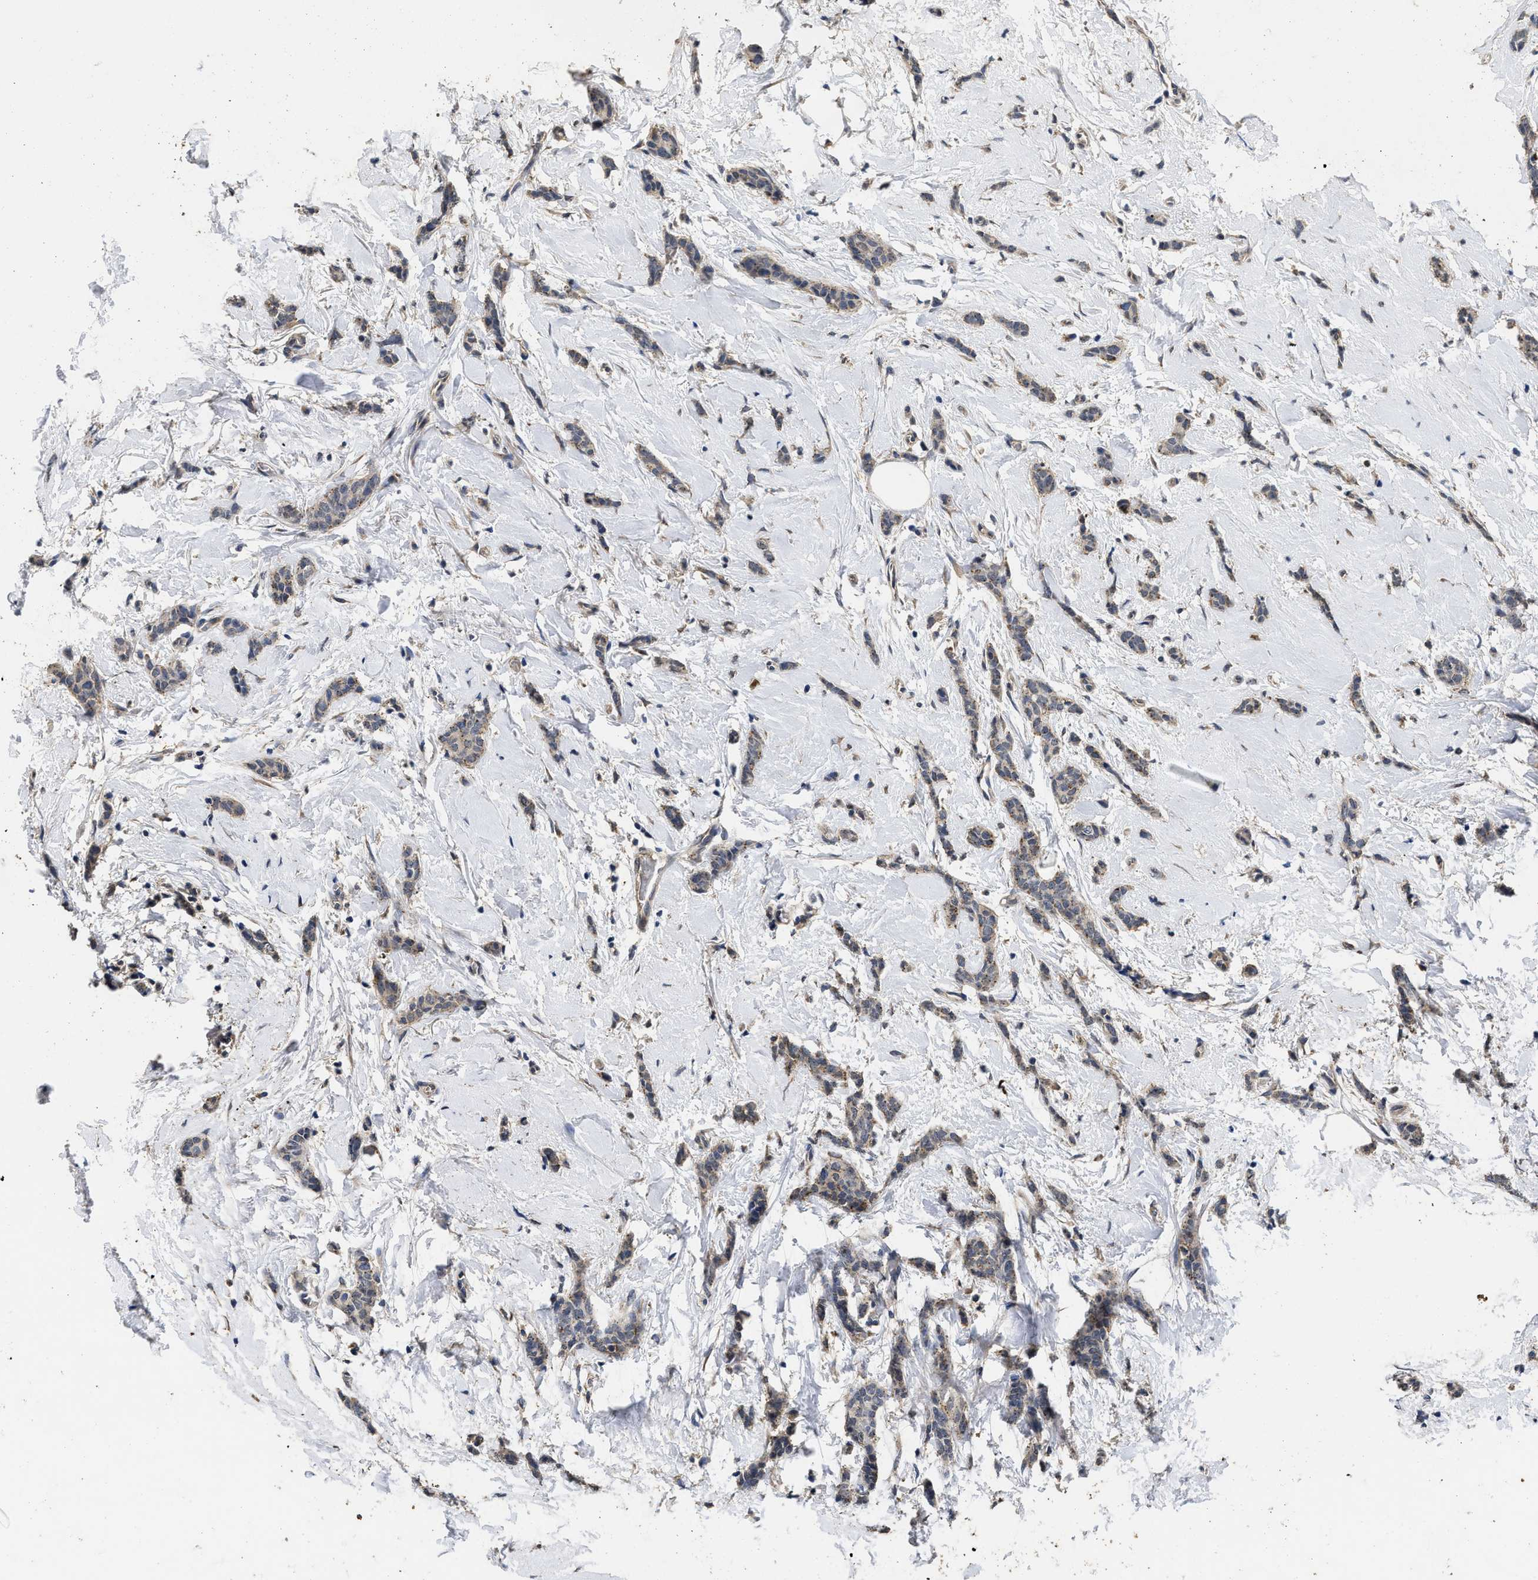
{"staining": {"intensity": "weak", "quantity": ">75%", "location": "cytoplasmic/membranous"}, "tissue": "breast cancer", "cell_type": "Tumor cells", "image_type": "cancer", "snomed": [{"axis": "morphology", "description": "Lobular carcinoma"}, {"axis": "topography", "description": "Skin"}, {"axis": "topography", "description": "Breast"}], "caption": "Breast cancer tissue reveals weak cytoplasmic/membranous expression in about >75% of tumor cells The staining was performed using DAB (3,3'-diaminobenzidine), with brown indicating positive protein expression. Nuclei are stained blue with hematoxylin.", "gene": "PKD2", "patient": {"sex": "female", "age": 46}}